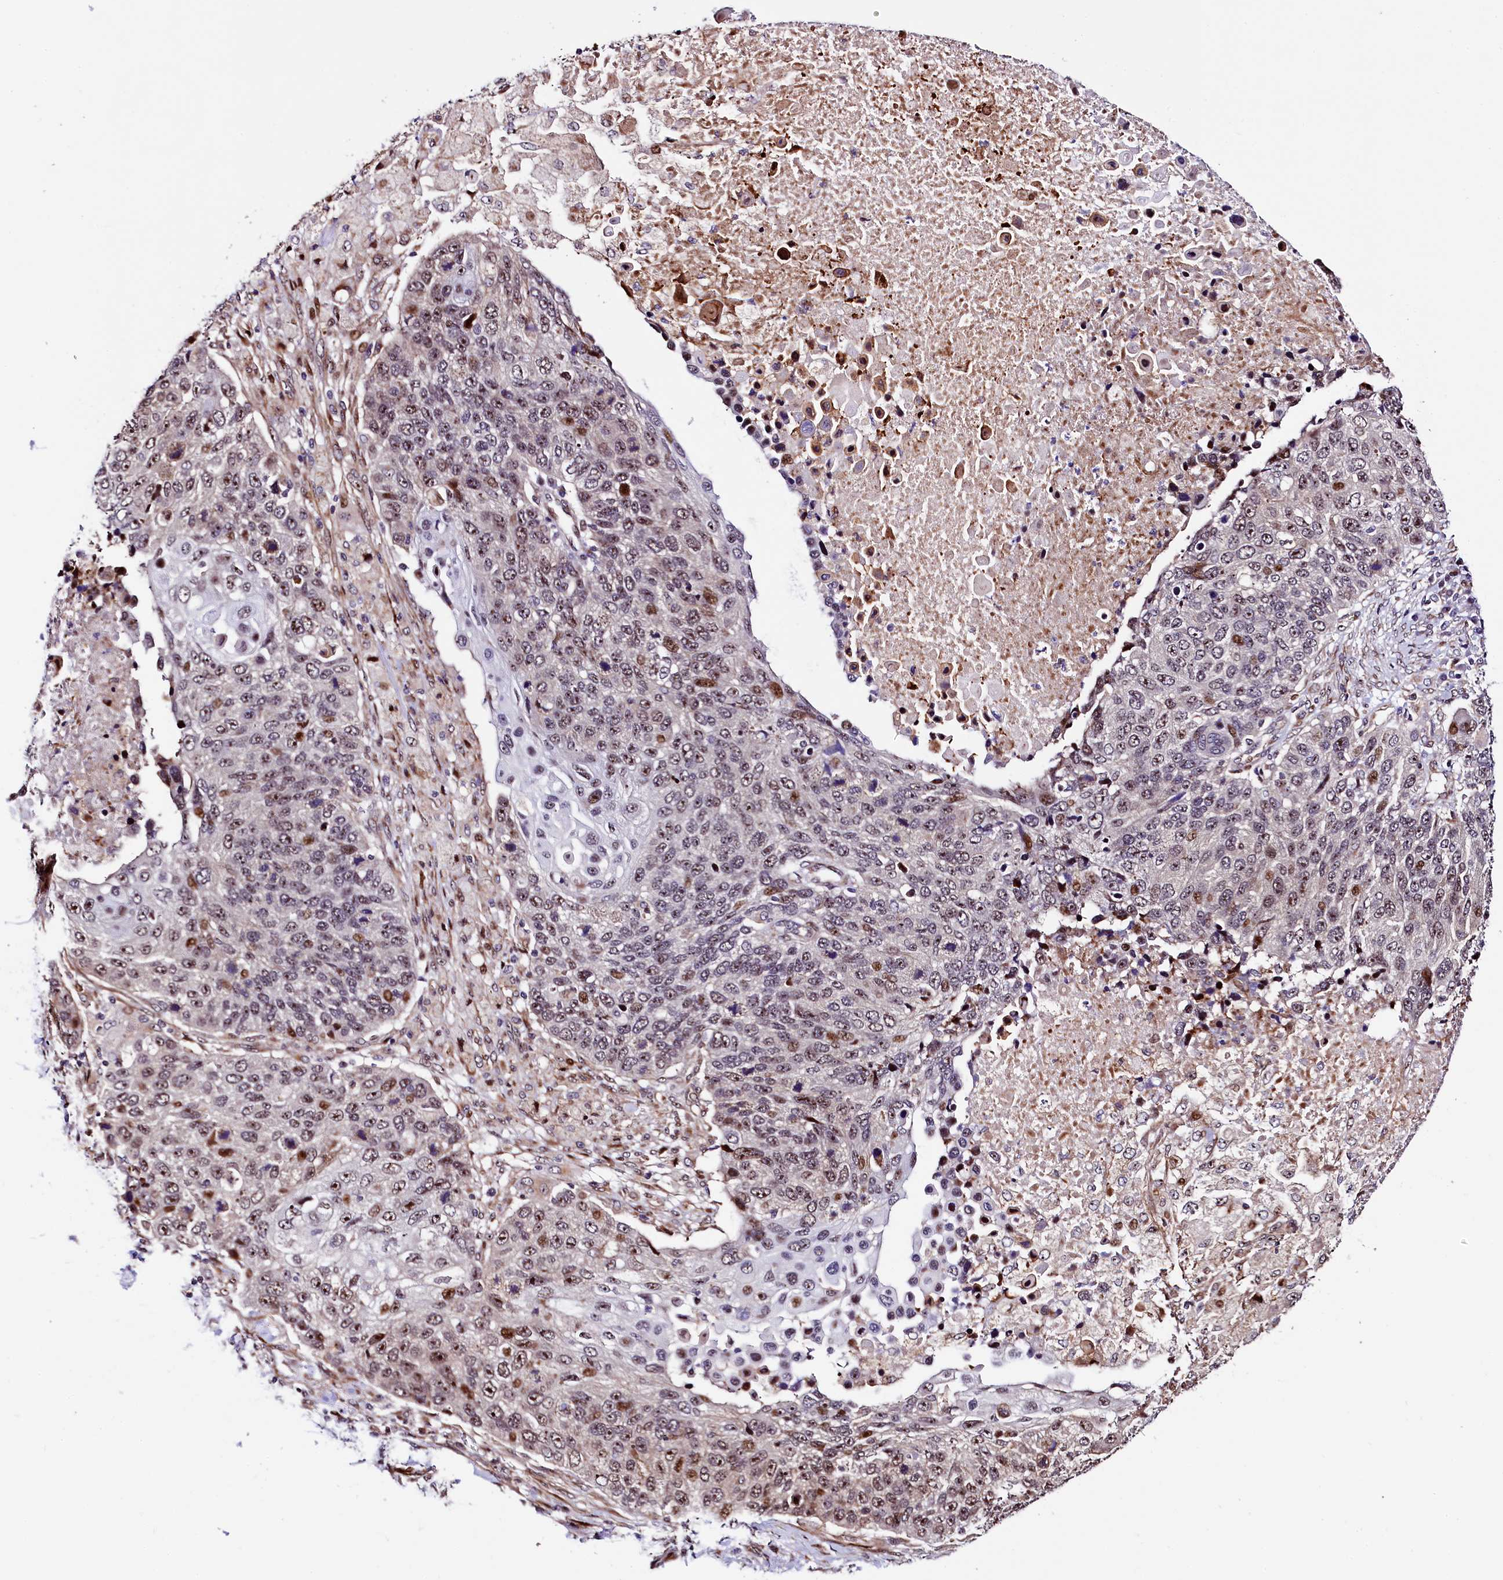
{"staining": {"intensity": "moderate", "quantity": "<25%", "location": "cytoplasmic/membranous,nuclear"}, "tissue": "lung cancer", "cell_type": "Tumor cells", "image_type": "cancer", "snomed": [{"axis": "morphology", "description": "Normal tissue, NOS"}, {"axis": "morphology", "description": "Squamous cell carcinoma, NOS"}, {"axis": "topography", "description": "Lymph node"}, {"axis": "topography", "description": "Lung"}], "caption": "This histopathology image reveals immunohistochemistry (IHC) staining of lung cancer (squamous cell carcinoma), with low moderate cytoplasmic/membranous and nuclear positivity in approximately <25% of tumor cells.", "gene": "TRMT112", "patient": {"sex": "male", "age": 66}}